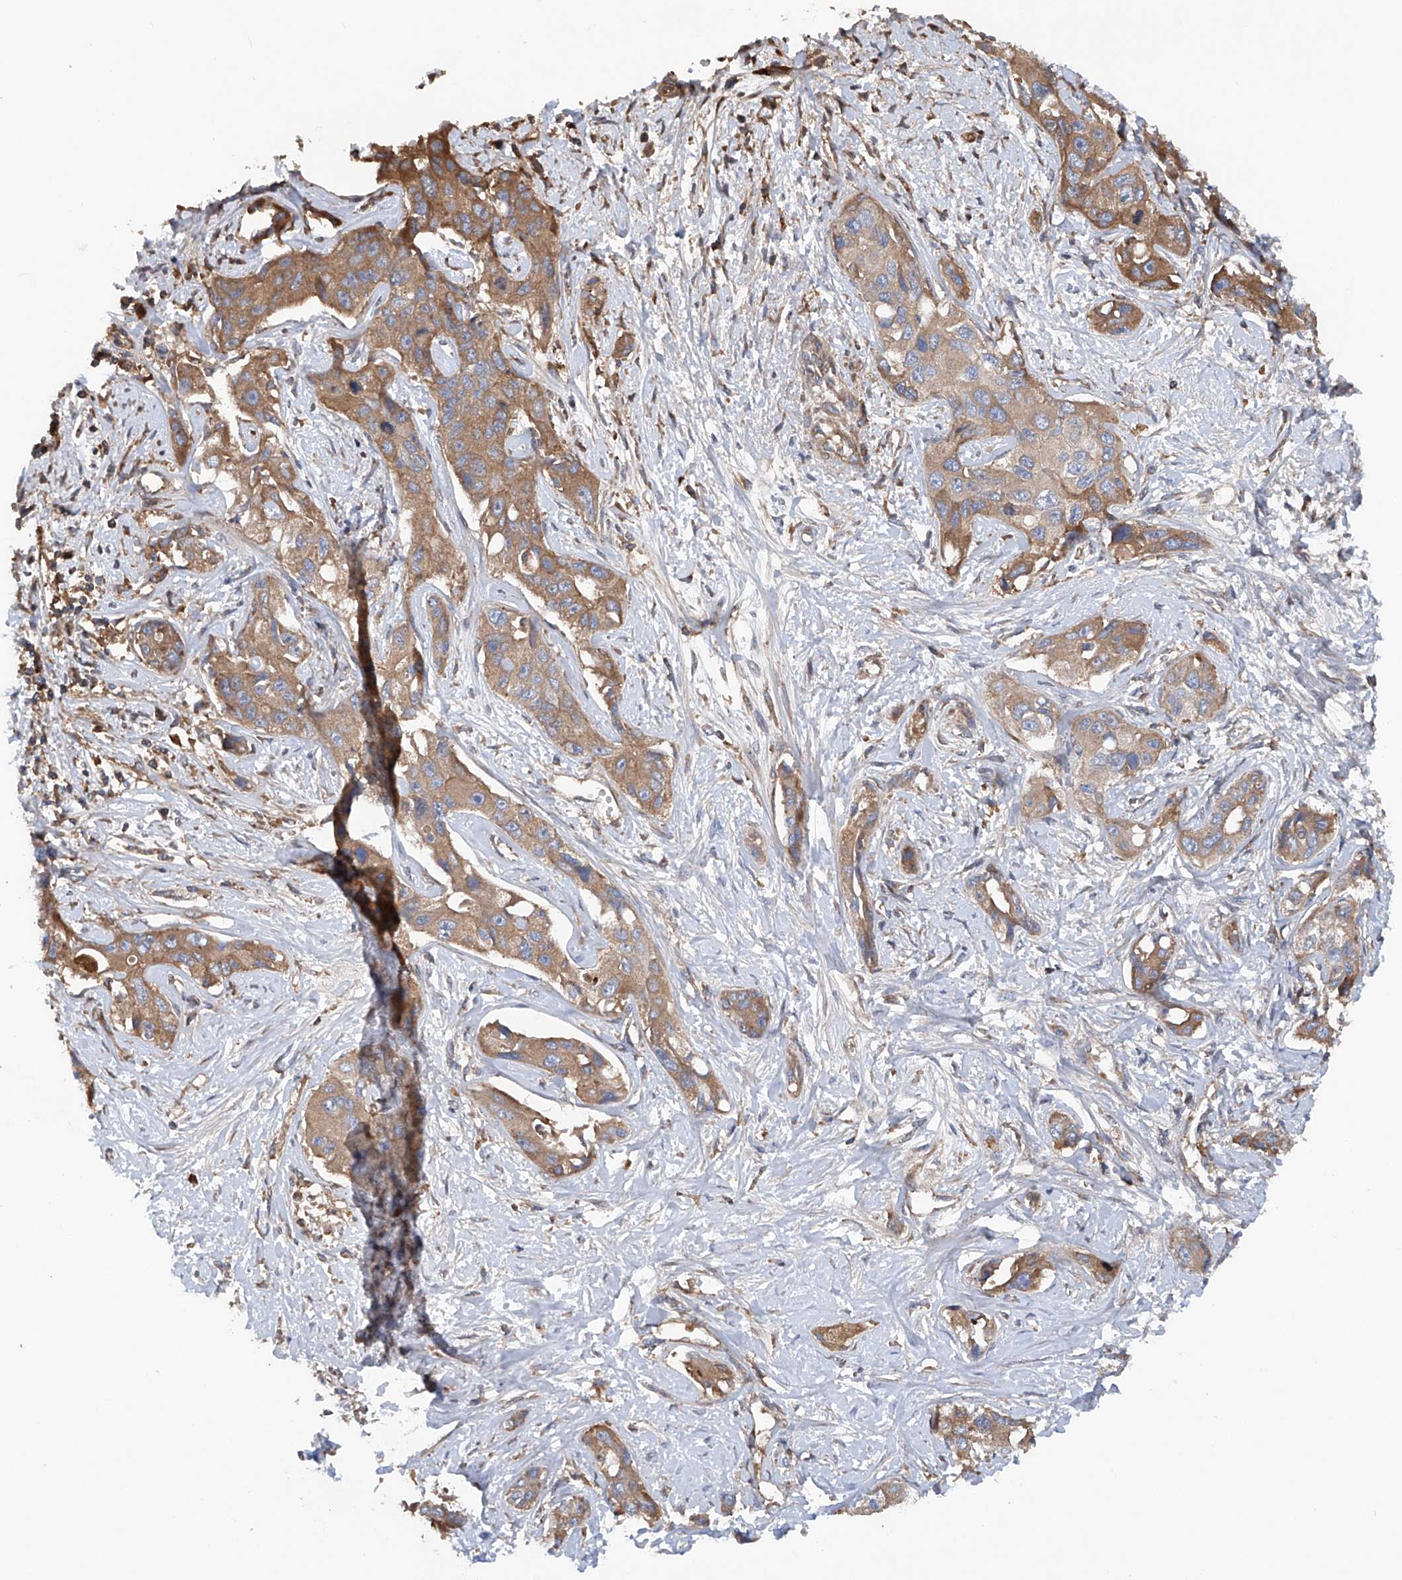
{"staining": {"intensity": "moderate", "quantity": ">75%", "location": "cytoplasmic/membranous"}, "tissue": "liver cancer", "cell_type": "Tumor cells", "image_type": "cancer", "snomed": [{"axis": "morphology", "description": "Cholangiocarcinoma"}, {"axis": "topography", "description": "Liver"}], "caption": "Immunohistochemistry of cholangiocarcinoma (liver) reveals medium levels of moderate cytoplasmic/membranous staining in about >75% of tumor cells.", "gene": "ASCC3", "patient": {"sex": "male", "age": 59}}